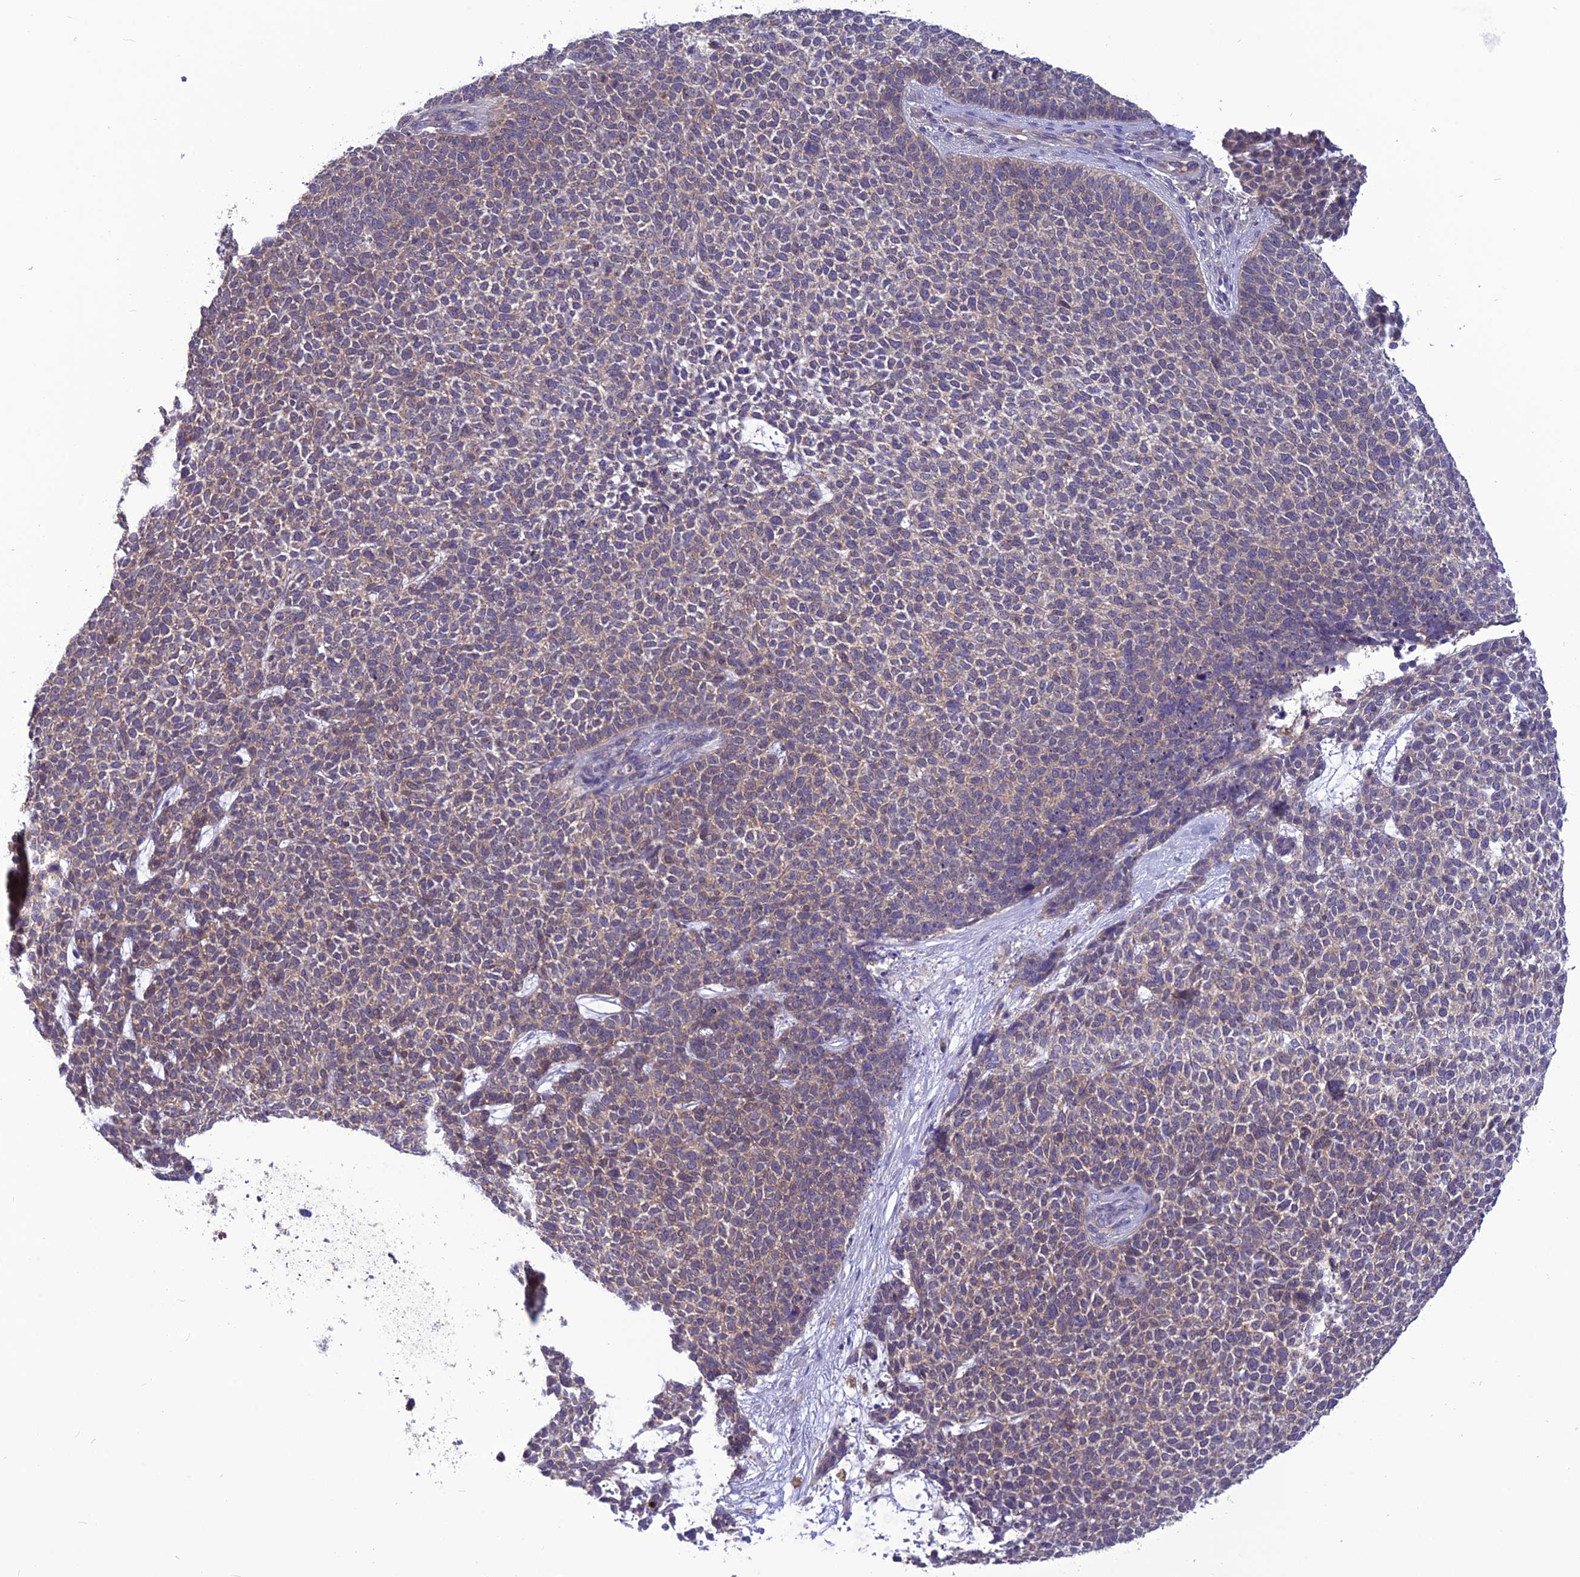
{"staining": {"intensity": "weak", "quantity": "25%-75%", "location": "cytoplasmic/membranous"}, "tissue": "skin cancer", "cell_type": "Tumor cells", "image_type": "cancer", "snomed": [{"axis": "morphology", "description": "Basal cell carcinoma"}, {"axis": "topography", "description": "Skin"}], "caption": "Skin basal cell carcinoma was stained to show a protein in brown. There is low levels of weak cytoplasmic/membranous staining in about 25%-75% of tumor cells.", "gene": "PSMF1", "patient": {"sex": "female", "age": 84}}